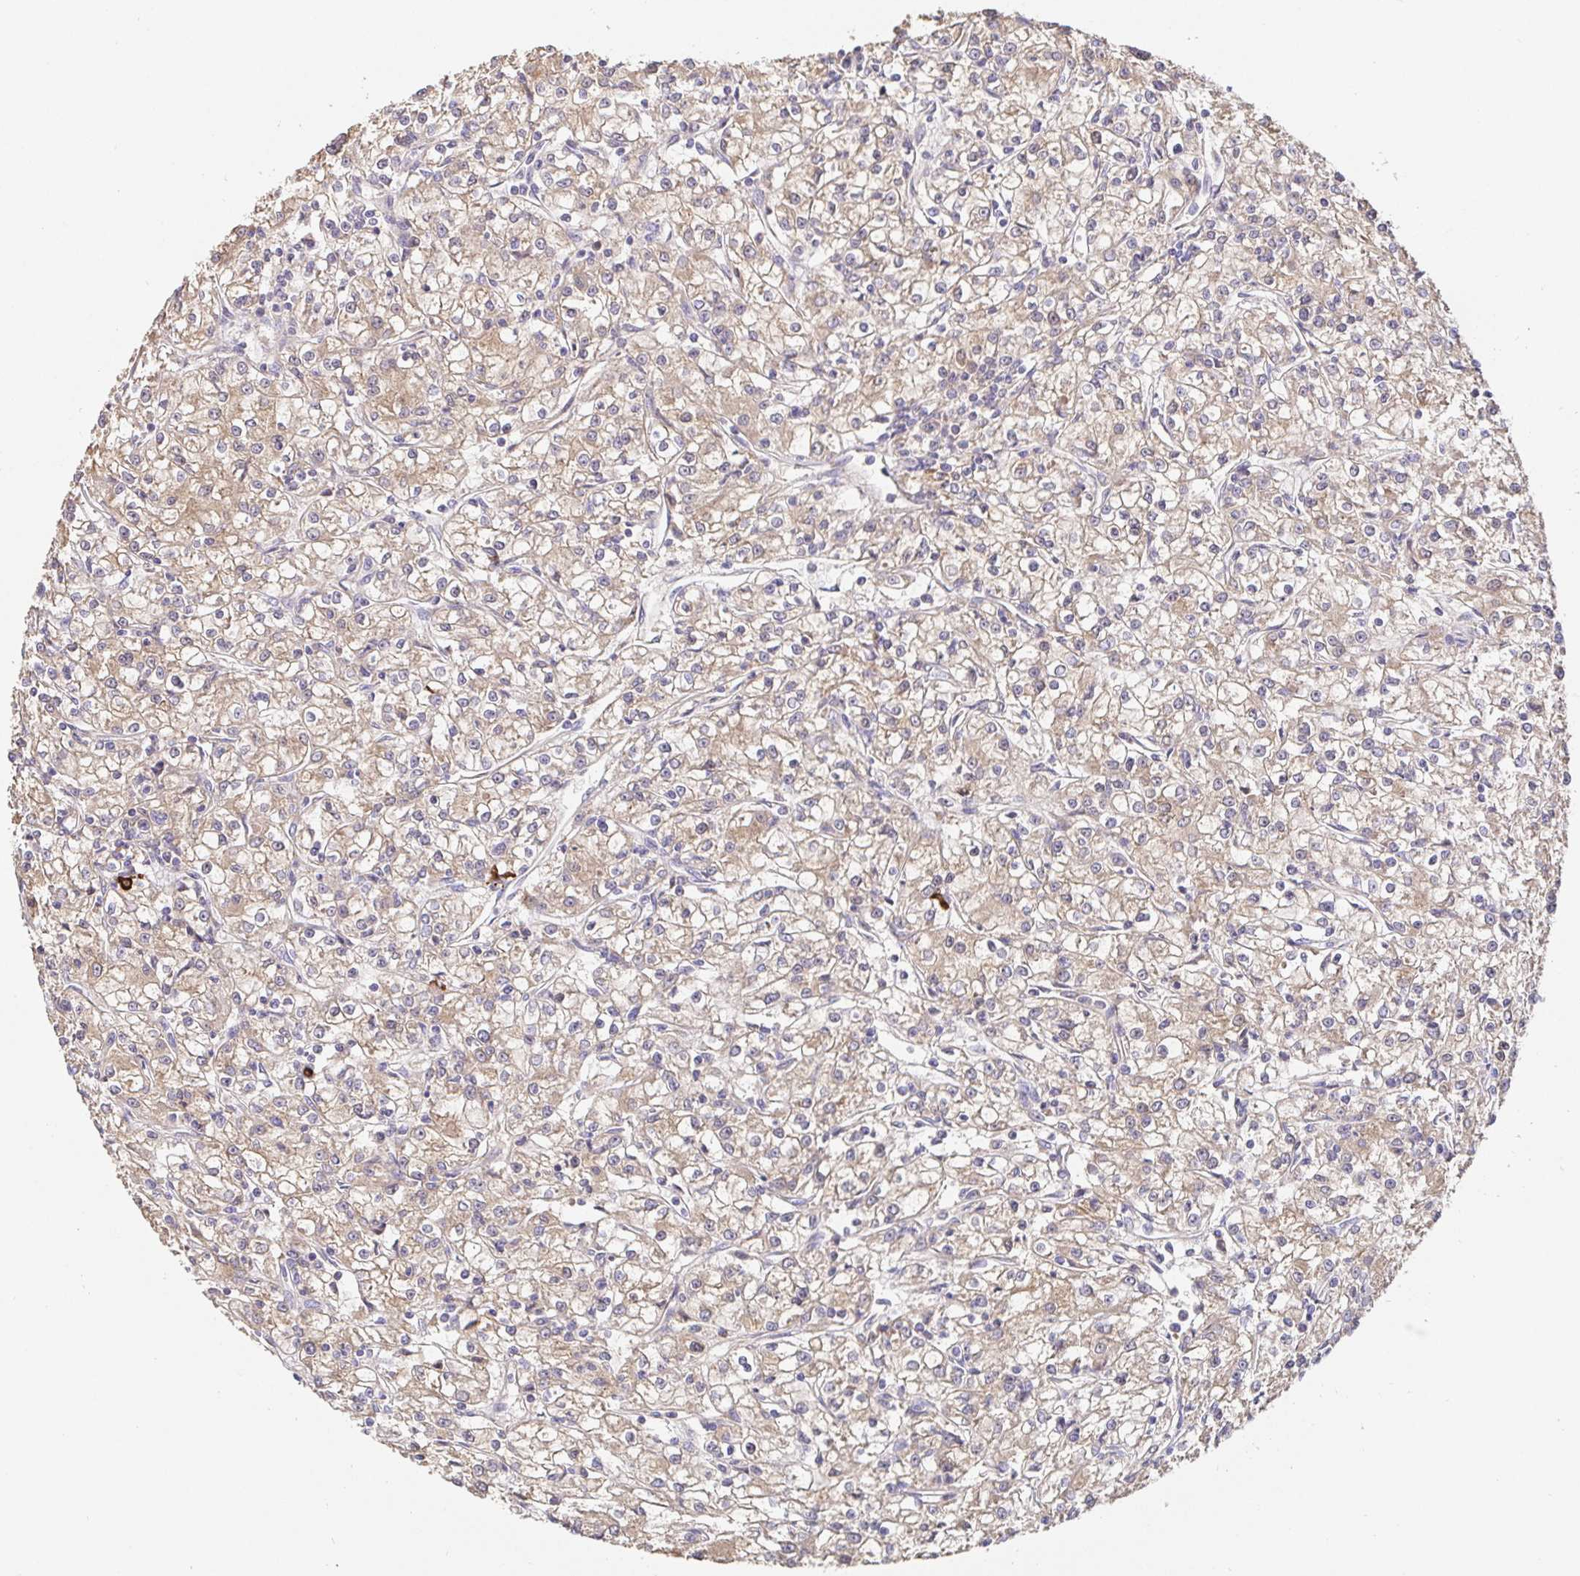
{"staining": {"intensity": "weak", "quantity": ">75%", "location": "cytoplasmic/membranous"}, "tissue": "renal cancer", "cell_type": "Tumor cells", "image_type": "cancer", "snomed": [{"axis": "morphology", "description": "Adenocarcinoma, NOS"}, {"axis": "topography", "description": "Kidney"}], "caption": "A high-resolution histopathology image shows immunohistochemistry (IHC) staining of renal cancer (adenocarcinoma), which displays weak cytoplasmic/membranous positivity in approximately >75% of tumor cells.", "gene": "HAGH", "patient": {"sex": "female", "age": 59}}